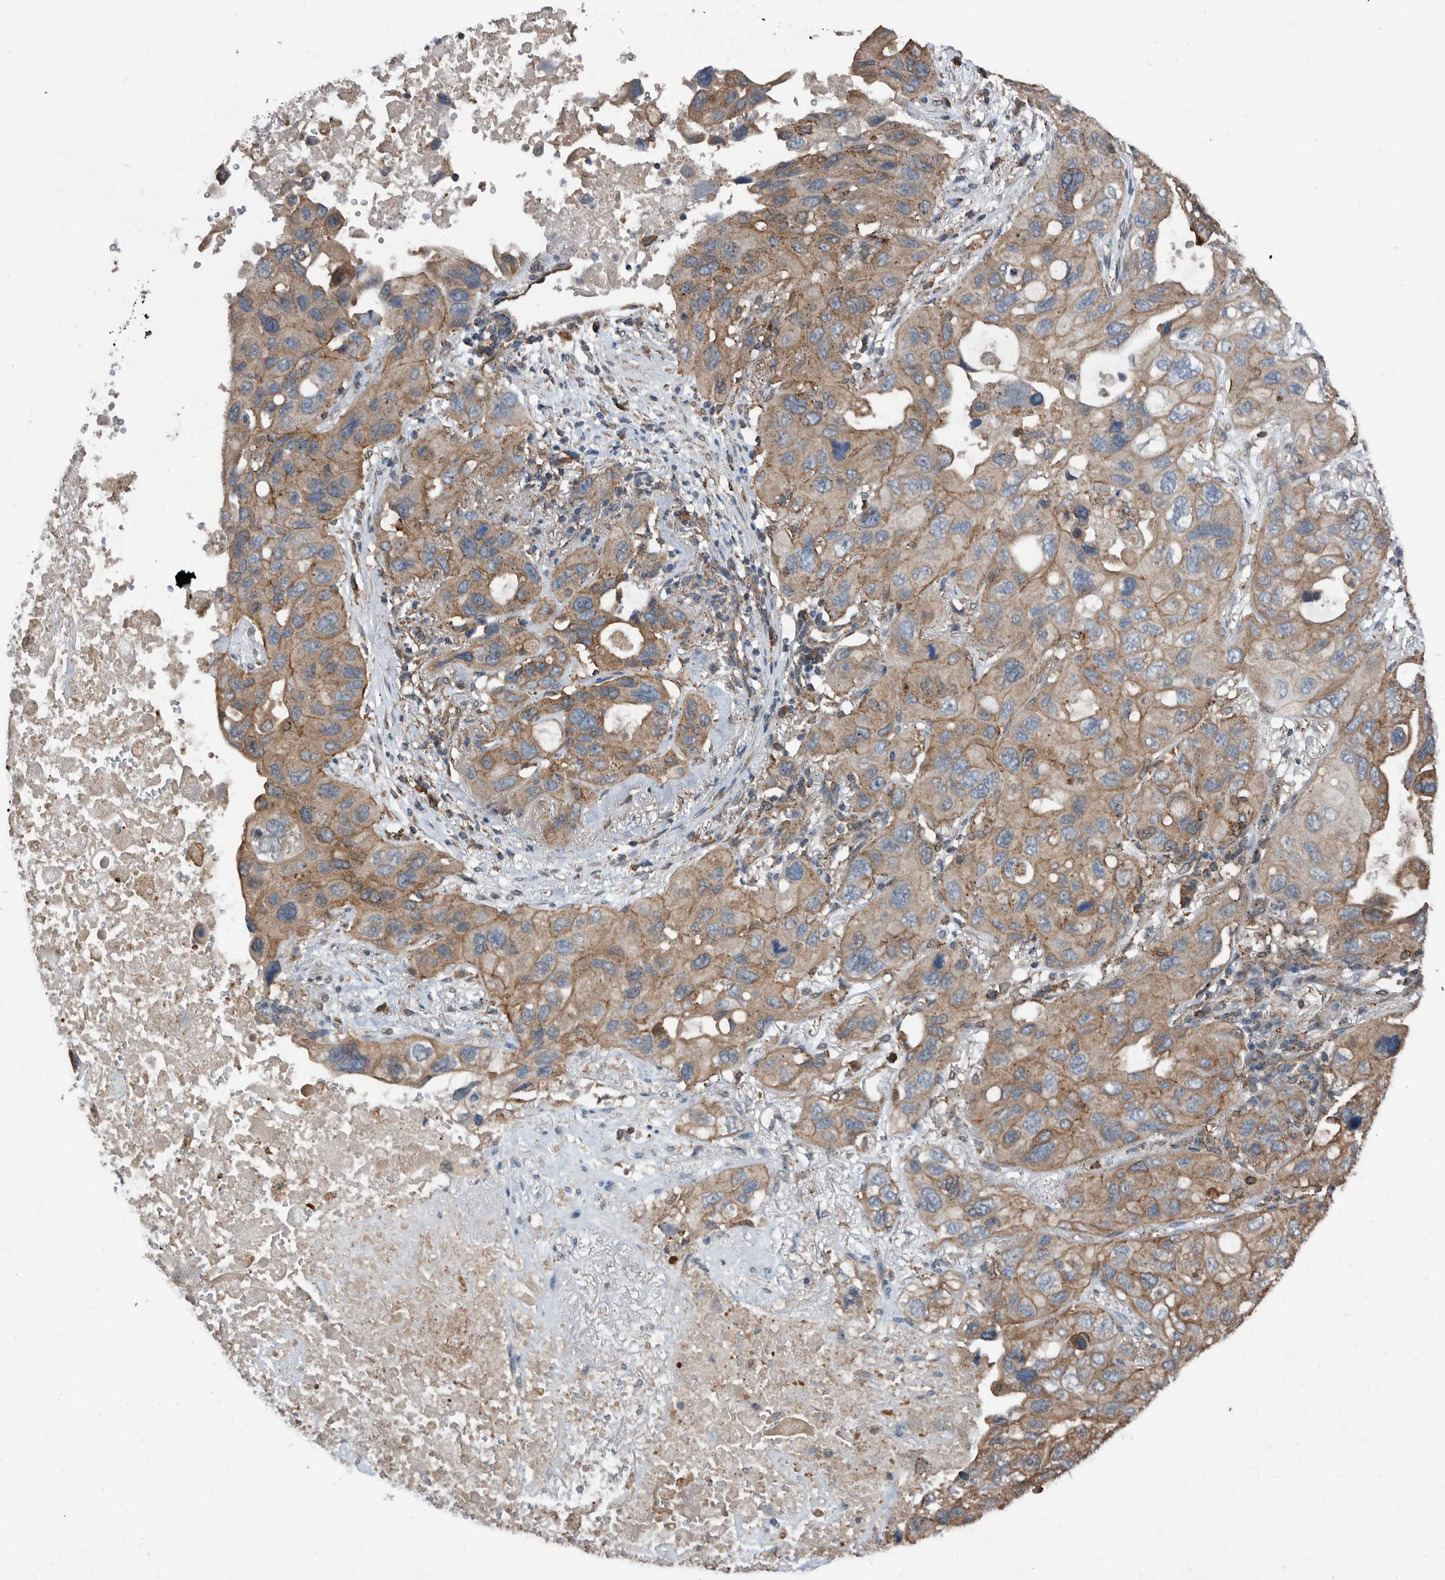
{"staining": {"intensity": "moderate", "quantity": ">75%", "location": "cytoplasmic/membranous"}, "tissue": "lung cancer", "cell_type": "Tumor cells", "image_type": "cancer", "snomed": [{"axis": "morphology", "description": "Squamous cell carcinoma, NOS"}, {"axis": "topography", "description": "Lung"}], "caption": "Brown immunohistochemical staining in lung cancer displays moderate cytoplasmic/membranous expression in about >75% of tumor cells. (Stains: DAB in brown, nuclei in blue, Microscopy: brightfield microscopy at high magnification).", "gene": "AFAP1", "patient": {"sex": "female", "age": 73}}